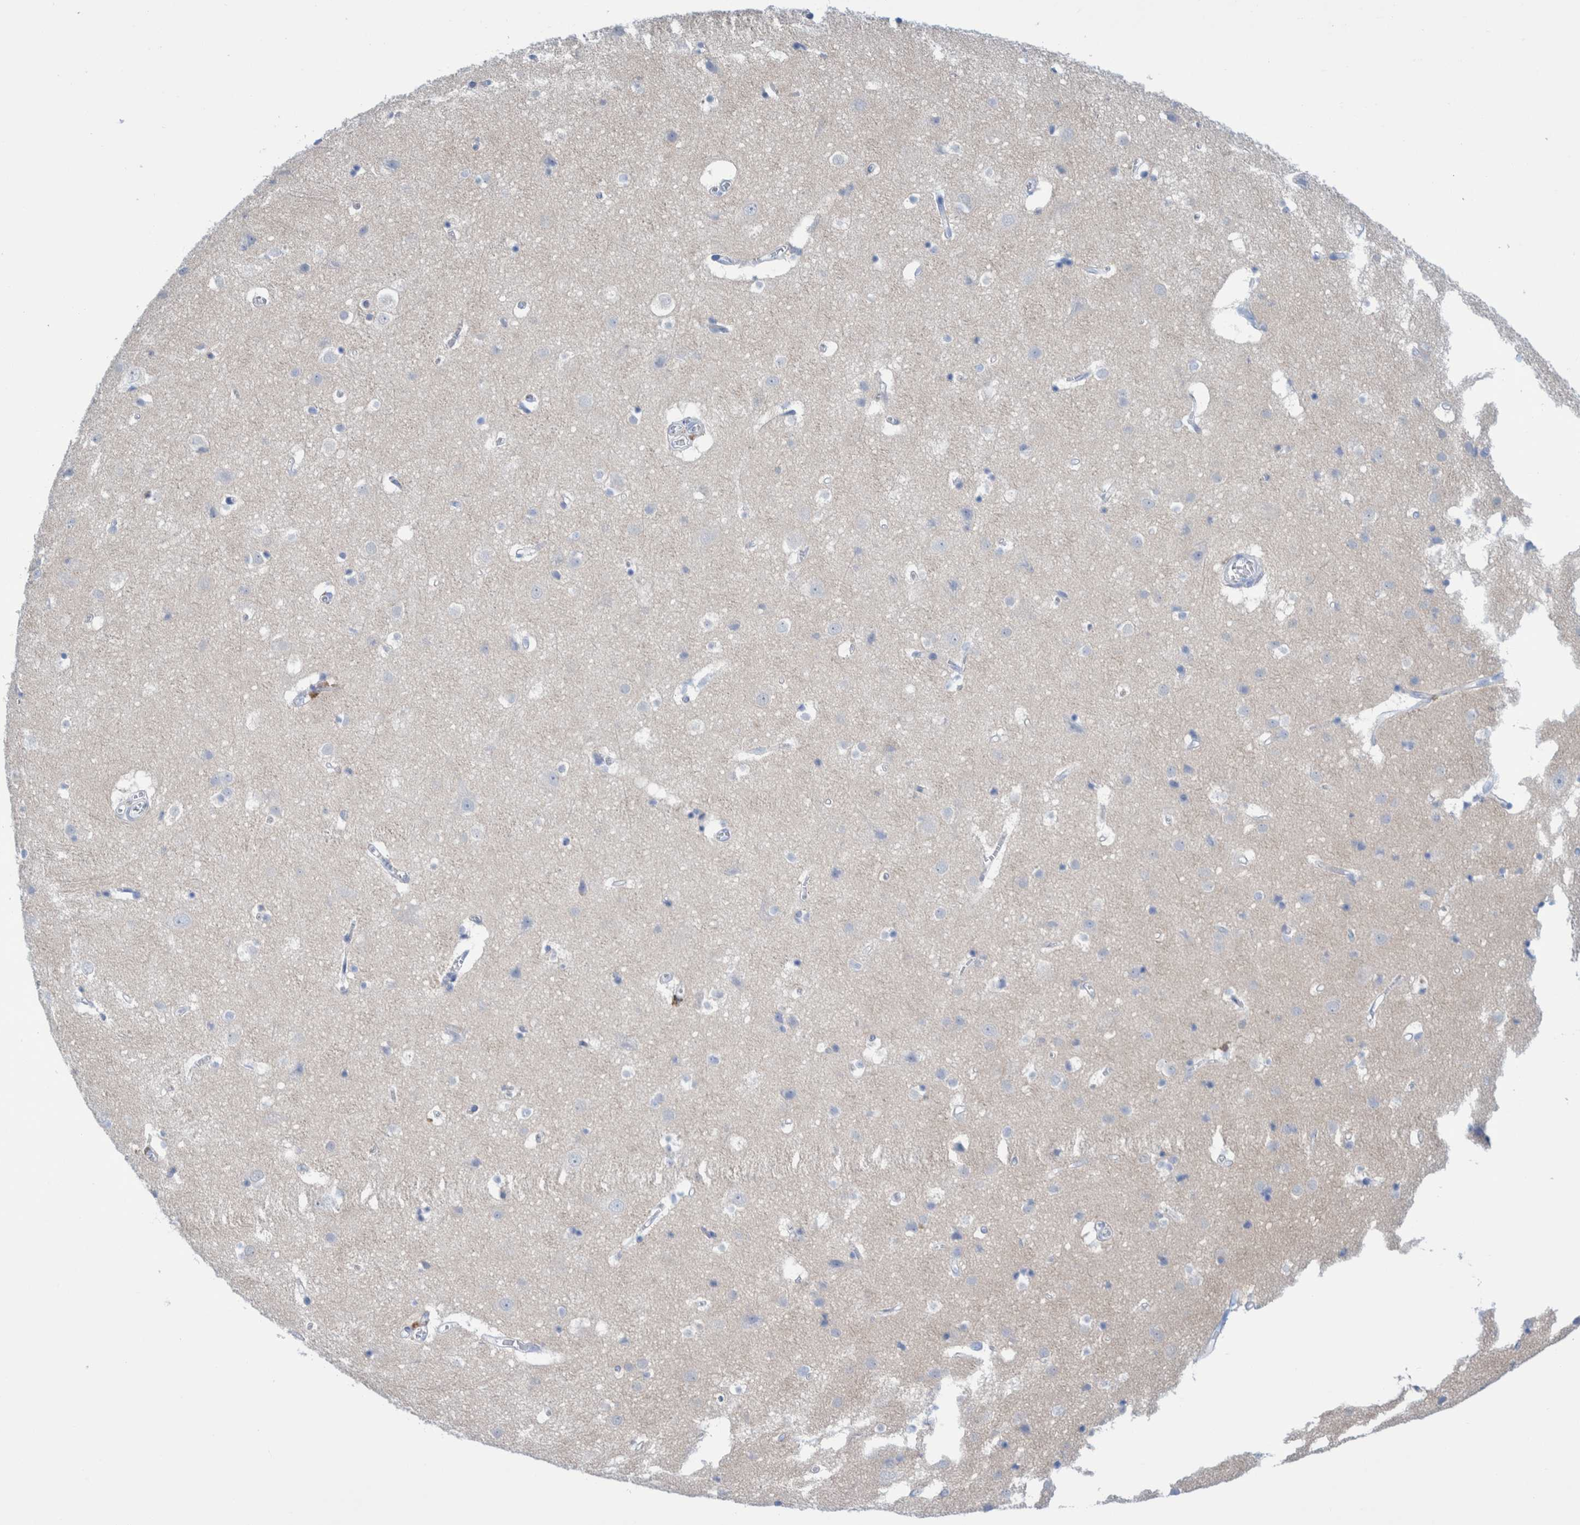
{"staining": {"intensity": "negative", "quantity": "none", "location": "none"}, "tissue": "cerebral cortex", "cell_type": "Endothelial cells", "image_type": "normal", "snomed": [{"axis": "morphology", "description": "Normal tissue, NOS"}, {"axis": "topography", "description": "Cerebral cortex"}], "caption": "DAB (3,3'-diaminobenzidine) immunohistochemical staining of normal cerebral cortex shows no significant expression in endothelial cells.", "gene": "PERP", "patient": {"sex": "male", "age": 54}}